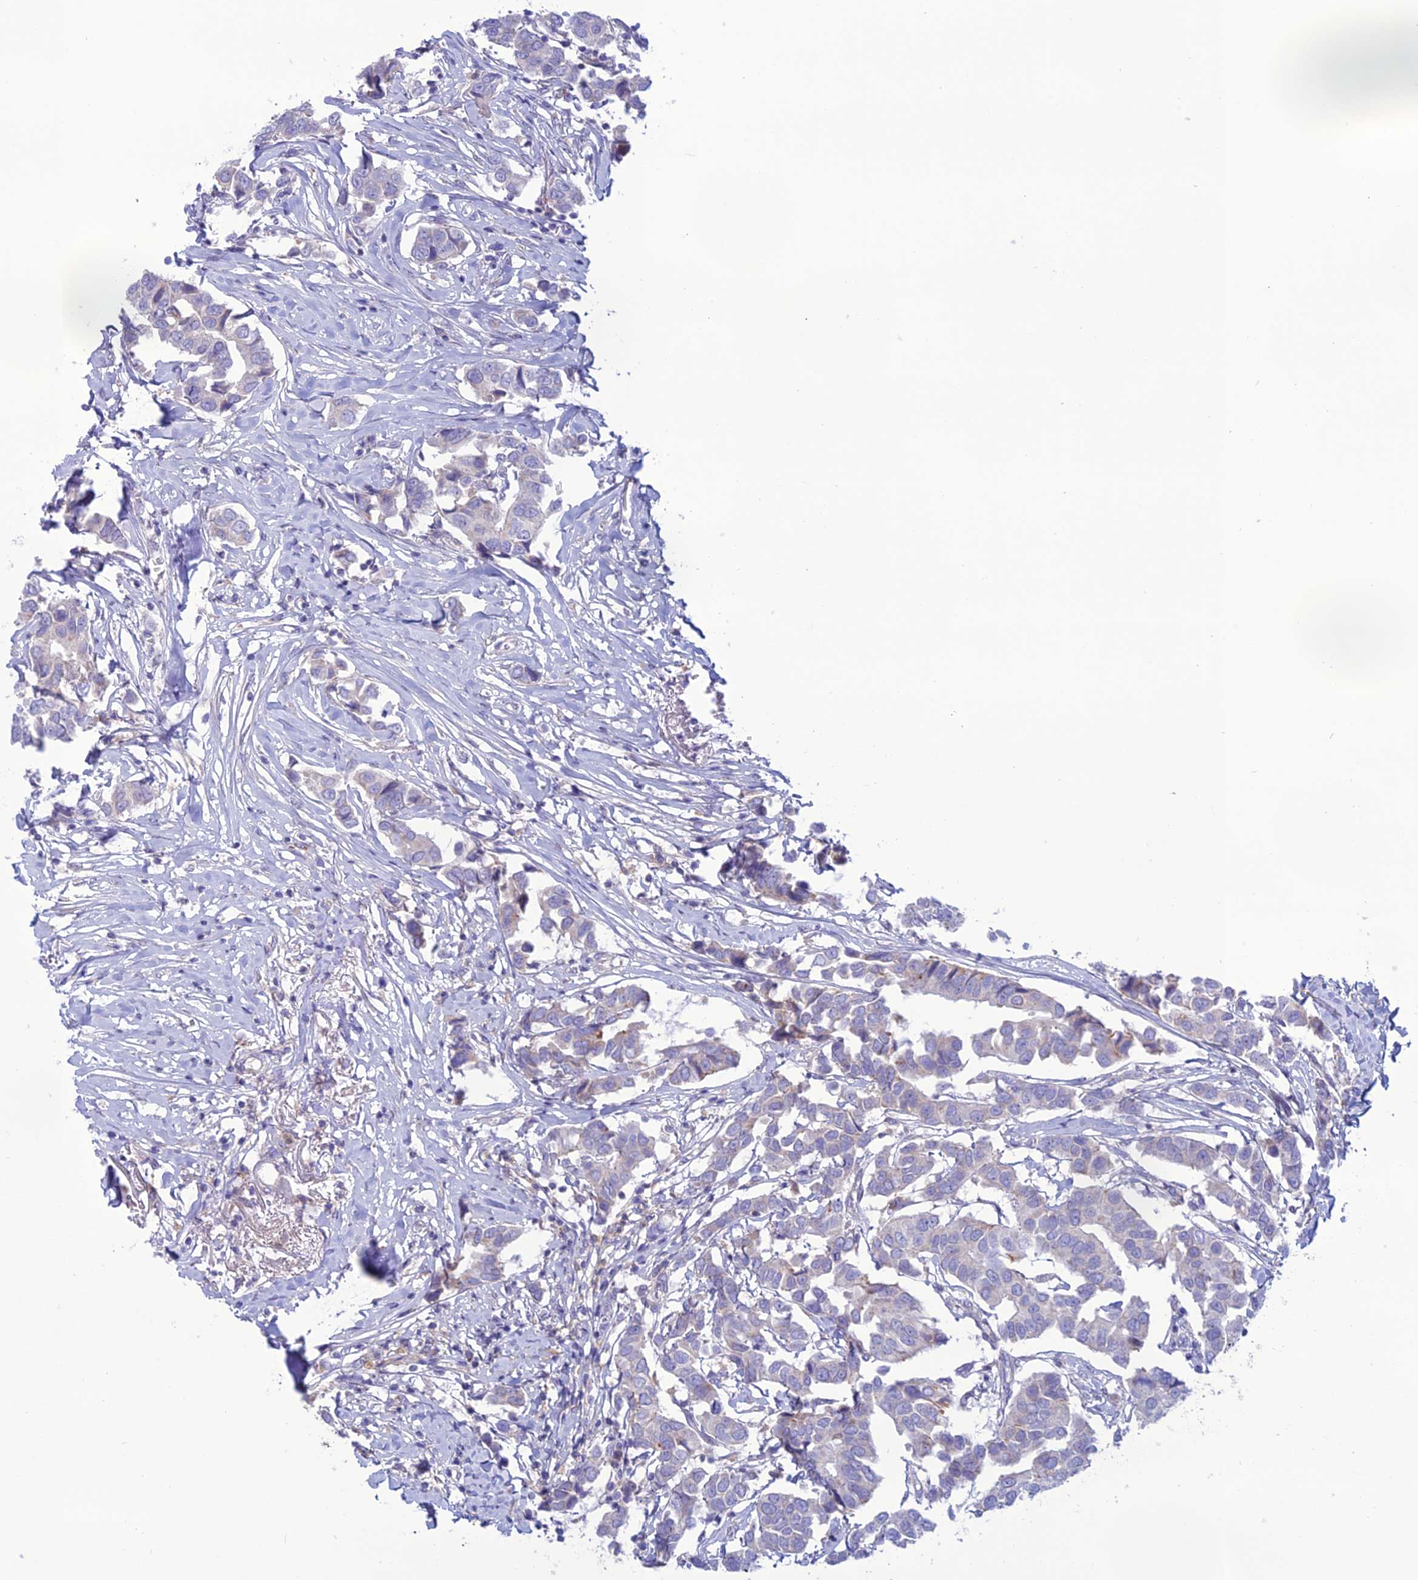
{"staining": {"intensity": "negative", "quantity": "none", "location": "none"}, "tissue": "breast cancer", "cell_type": "Tumor cells", "image_type": "cancer", "snomed": [{"axis": "morphology", "description": "Duct carcinoma"}, {"axis": "topography", "description": "Breast"}], "caption": "This is an immunohistochemistry (IHC) image of human breast infiltrating ductal carcinoma. There is no staining in tumor cells.", "gene": "CLCN7", "patient": {"sex": "female", "age": 80}}